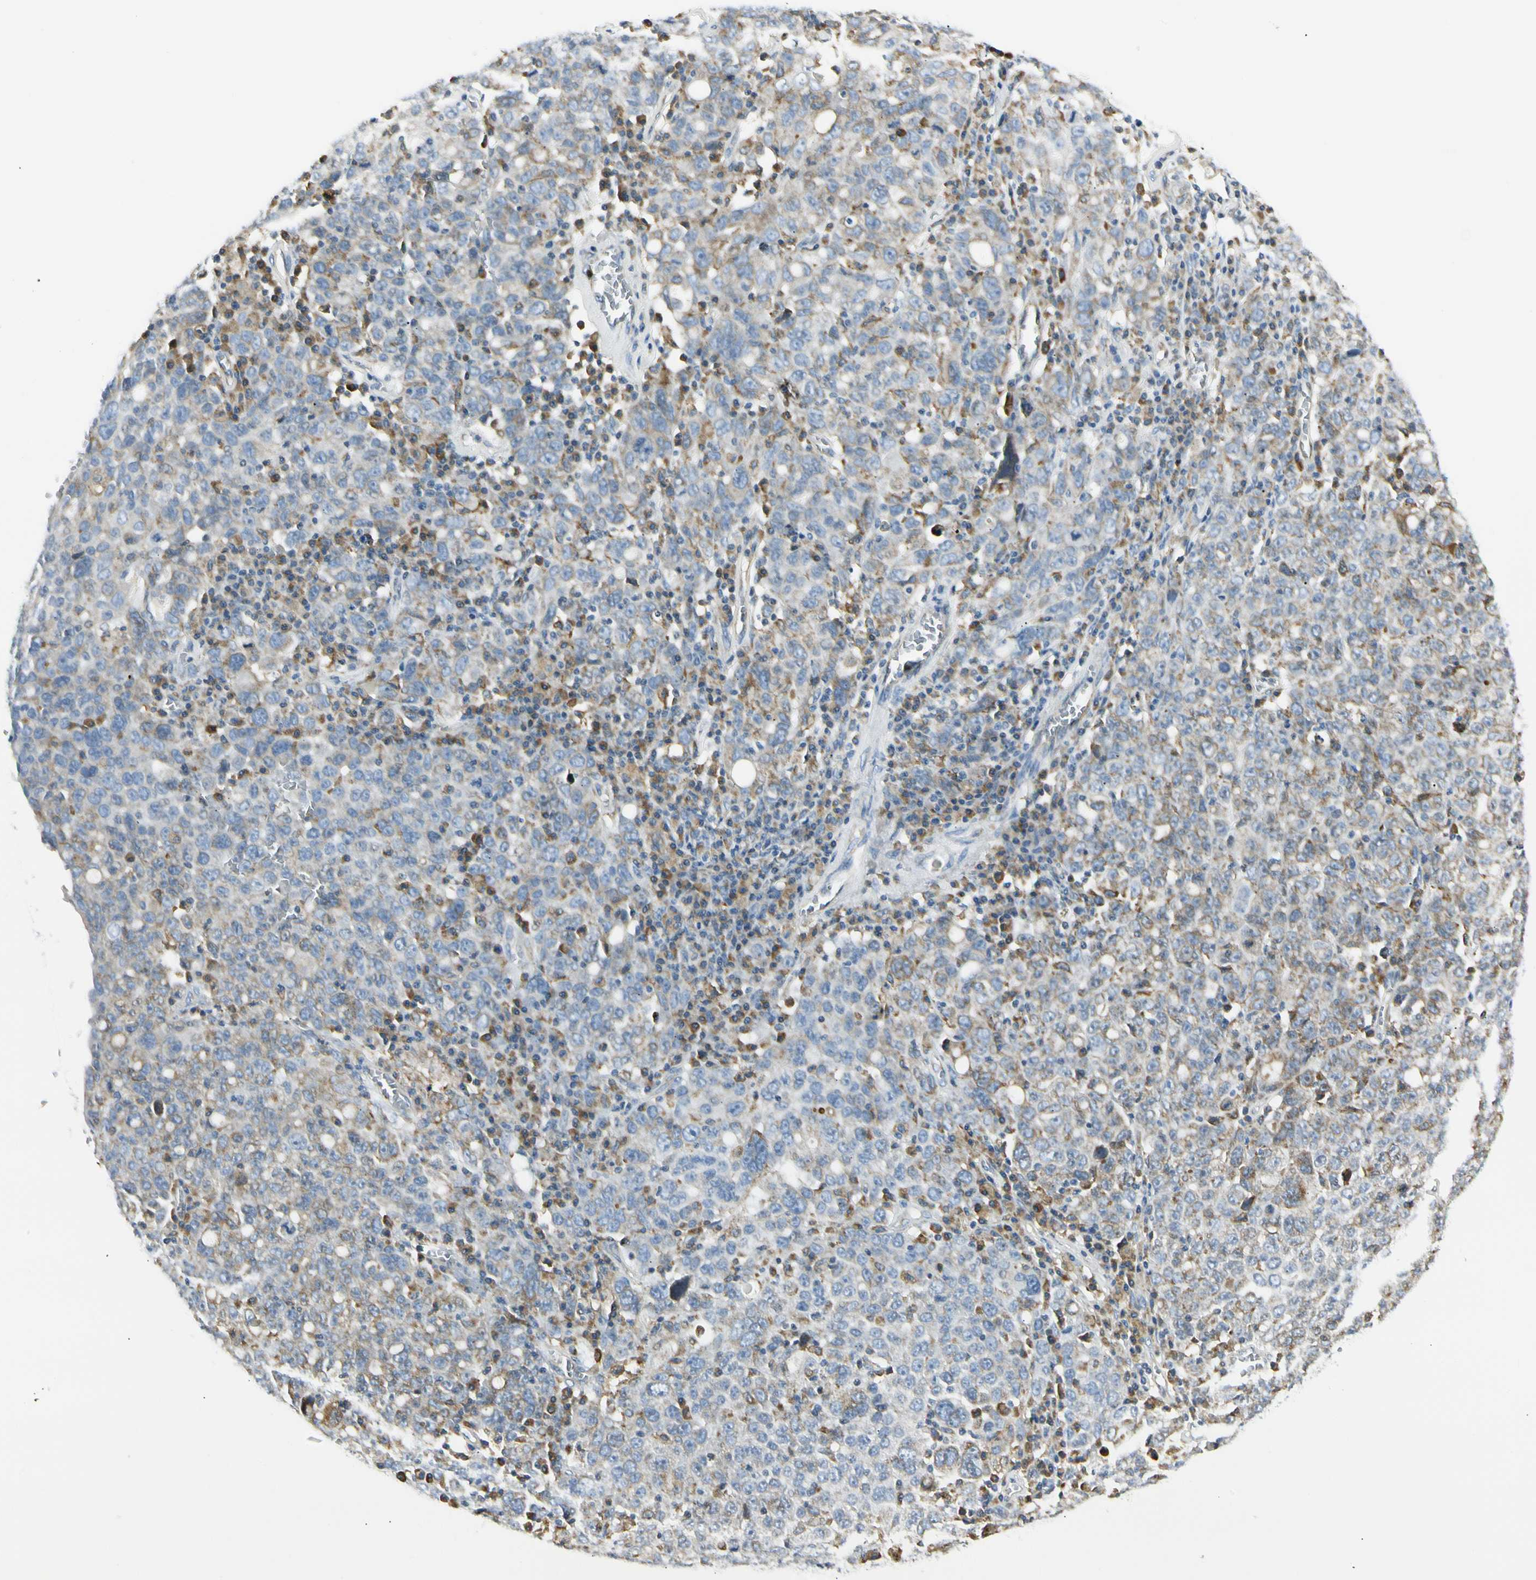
{"staining": {"intensity": "weak", "quantity": "25%-75%", "location": "cytoplasmic/membranous"}, "tissue": "ovarian cancer", "cell_type": "Tumor cells", "image_type": "cancer", "snomed": [{"axis": "morphology", "description": "Carcinoma, endometroid"}, {"axis": "topography", "description": "Ovary"}], "caption": "A brown stain shows weak cytoplasmic/membranous positivity of a protein in human ovarian endometroid carcinoma tumor cells.", "gene": "TNFSF11", "patient": {"sex": "female", "age": 62}}